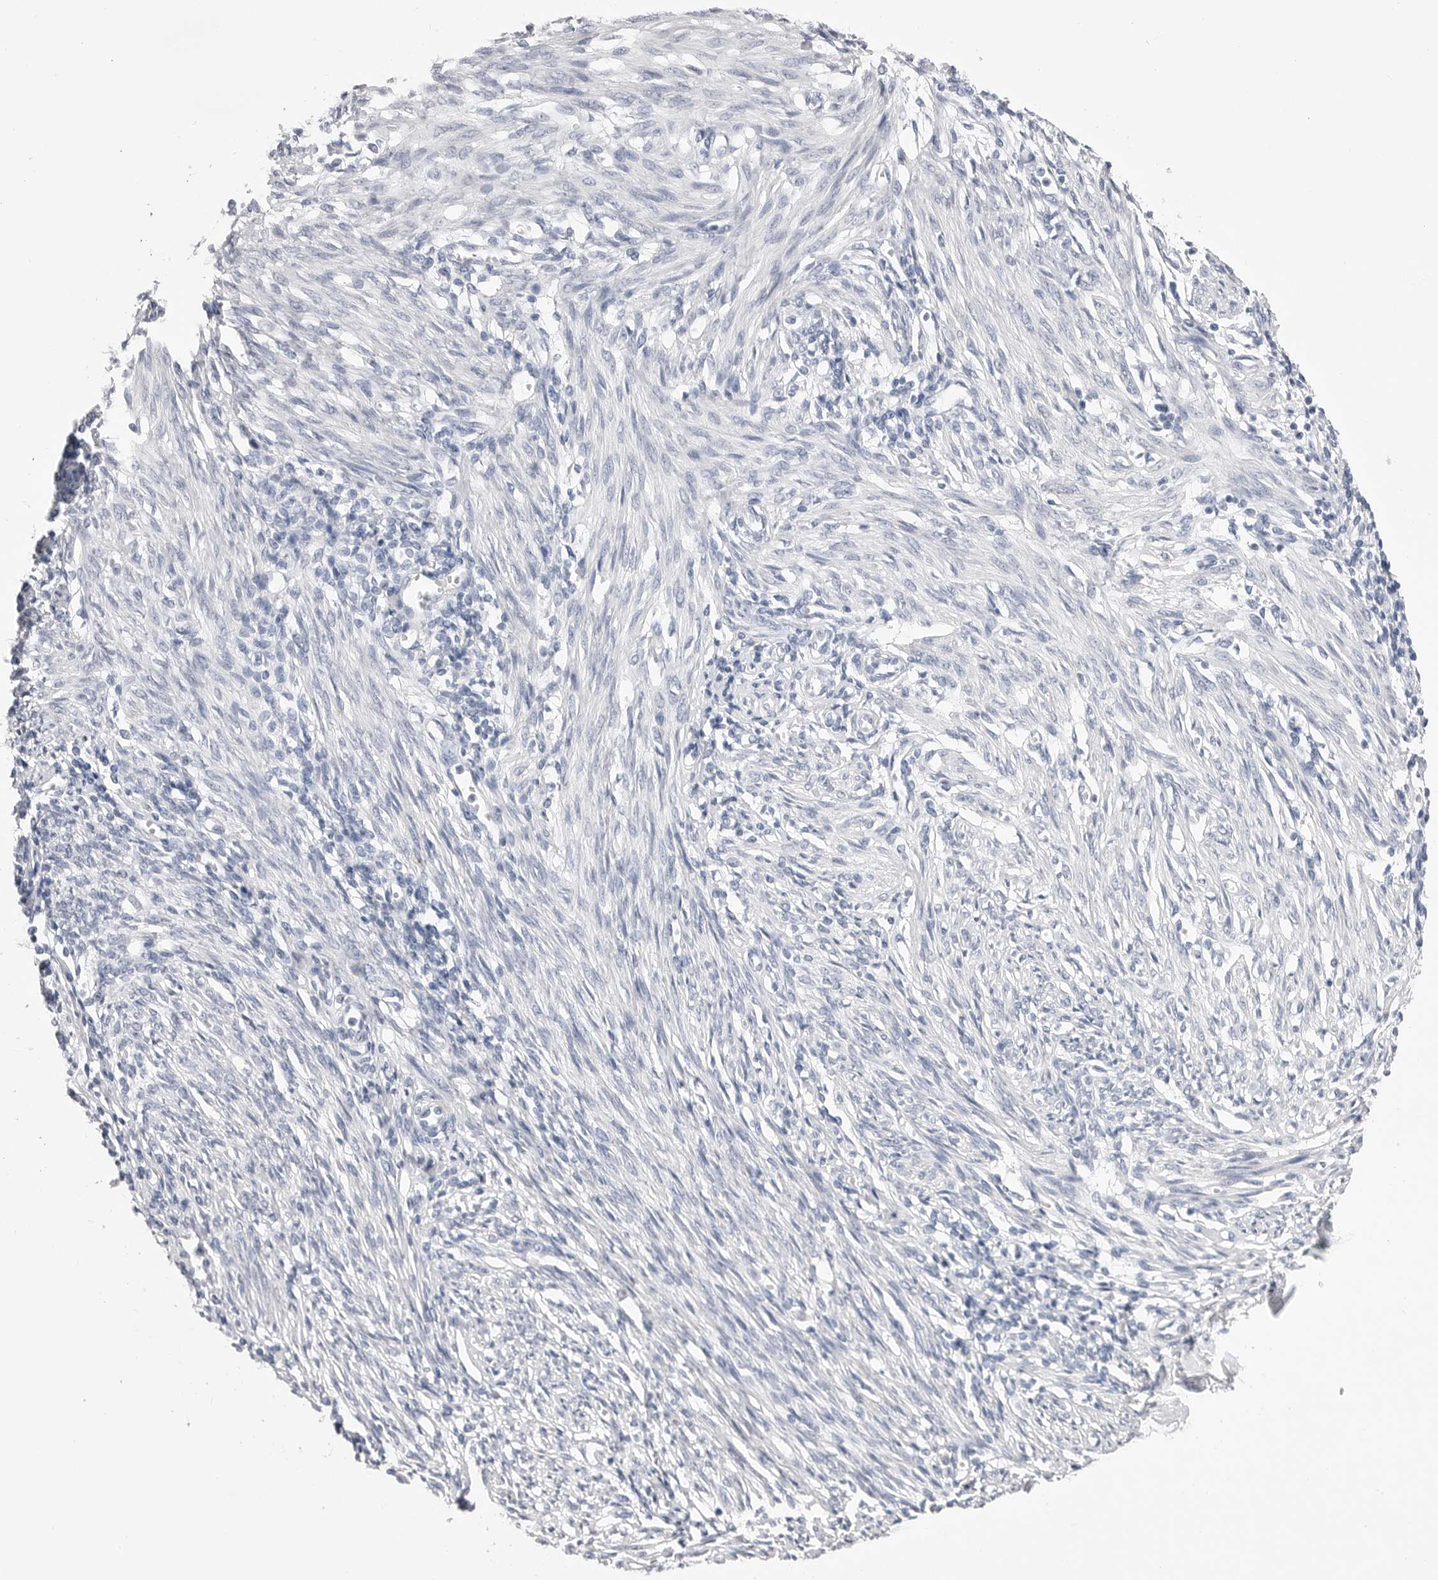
{"staining": {"intensity": "negative", "quantity": "none", "location": "none"}, "tissue": "endometrium", "cell_type": "Cells in endometrial stroma", "image_type": "normal", "snomed": [{"axis": "morphology", "description": "Normal tissue, NOS"}, {"axis": "topography", "description": "Endometrium"}], "caption": "Immunohistochemistry (IHC) histopathology image of benign endometrium: endometrium stained with DAB shows no significant protein staining in cells in endometrial stroma. The staining was performed using DAB to visualize the protein expression in brown, while the nuclei were stained in blue with hematoxylin (Magnification: 20x).", "gene": "CPB1", "patient": {"sex": "female", "age": 66}}